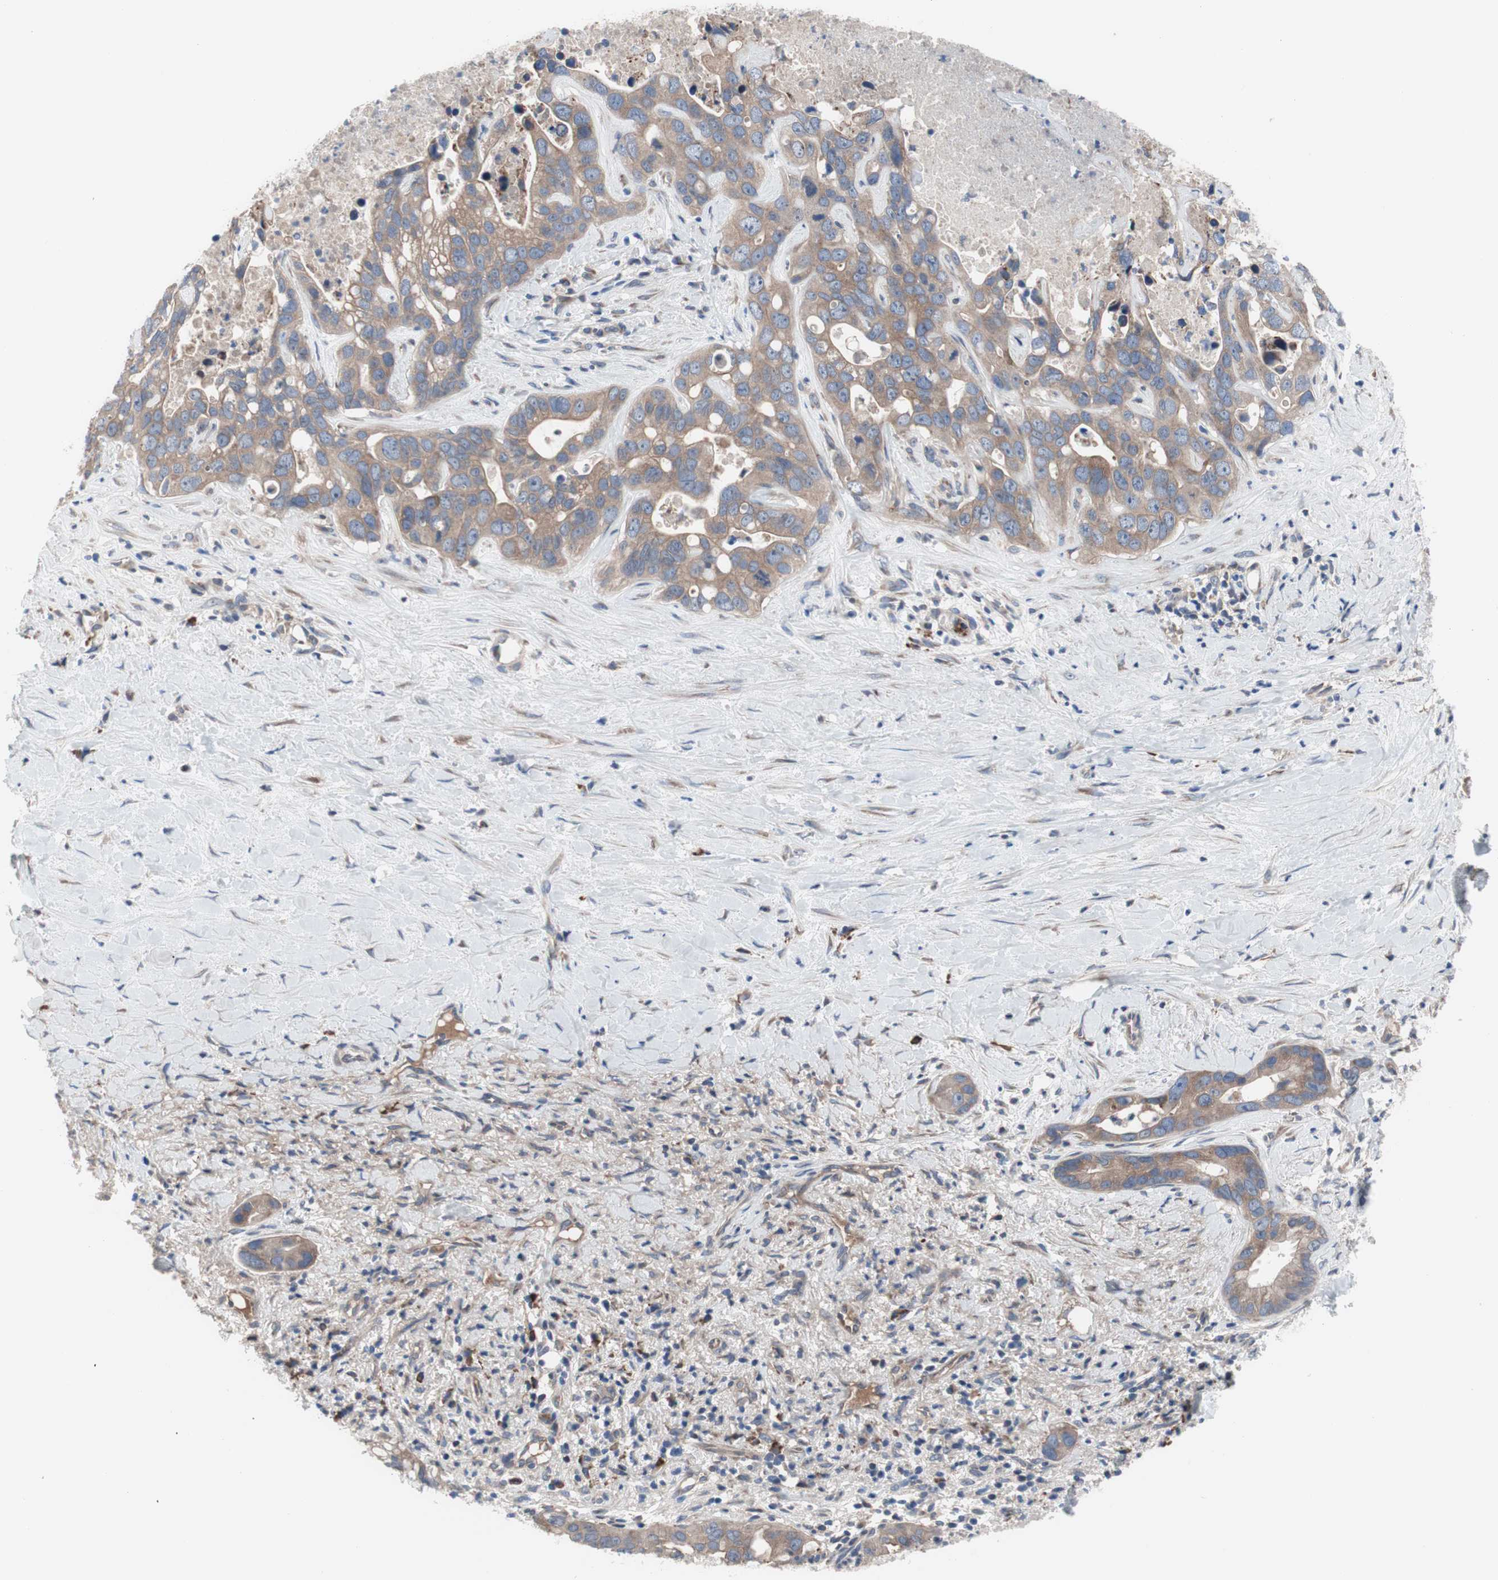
{"staining": {"intensity": "moderate", "quantity": ">75%", "location": "cytoplasmic/membranous"}, "tissue": "liver cancer", "cell_type": "Tumor cells", "image_type": "cancer", "snomed": [{"axis": "morphology", "description": "Cholangiocarcinoma"}, {"axis": "topography", "description": "Liver"}], "caption": "A histopathology image of liver cancer (cholangiocarcinoma) stained for a protein shows moderate cytoplasmic/membranous brown staining in tumor cells.", "gene": "KANSL1", "patient": {"sex": "female", "age": 65}}